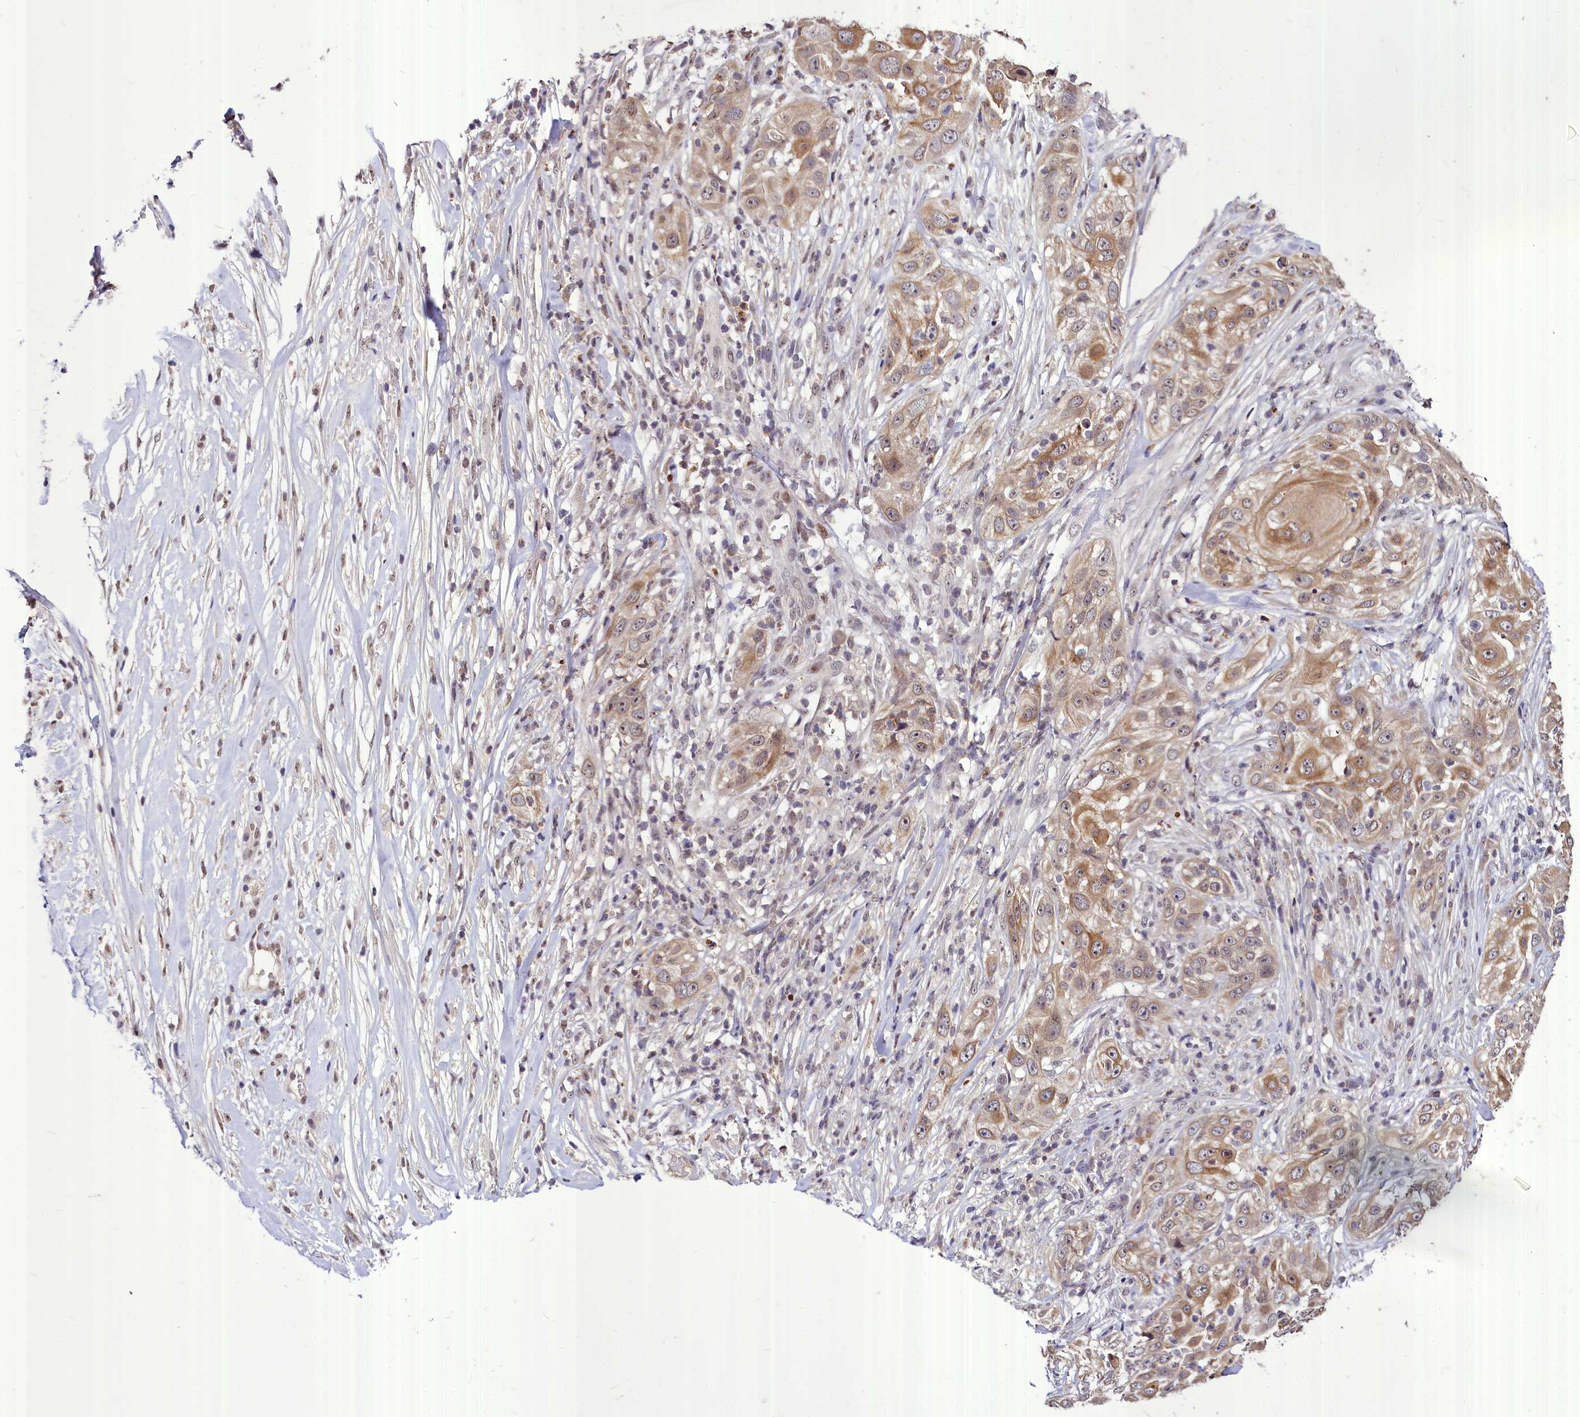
{"staining": {"intensity": "moderate", "quantity": ">75%", "location": "cytoplasmic/membranous"}, "tissue": "skin cancer", "cell_type": "Tumor cells", "image_type": "cancer", "snomed": [{"axis": "morphology", "description": "Squamous cell carcinoma, NOS"}, {"axis": "topography", "description": "Skin"}], "caption": "Skin cancer (squamous cell carcinoma) stained with DAB (3,3'-diaminobenzidine) IHC displays medium levels of moderate cytoplasmic/membranous positivity in approximately >75% of tumor cells.", "gene": "MAML2", "patient": {"sex": "female", "age": 44}}